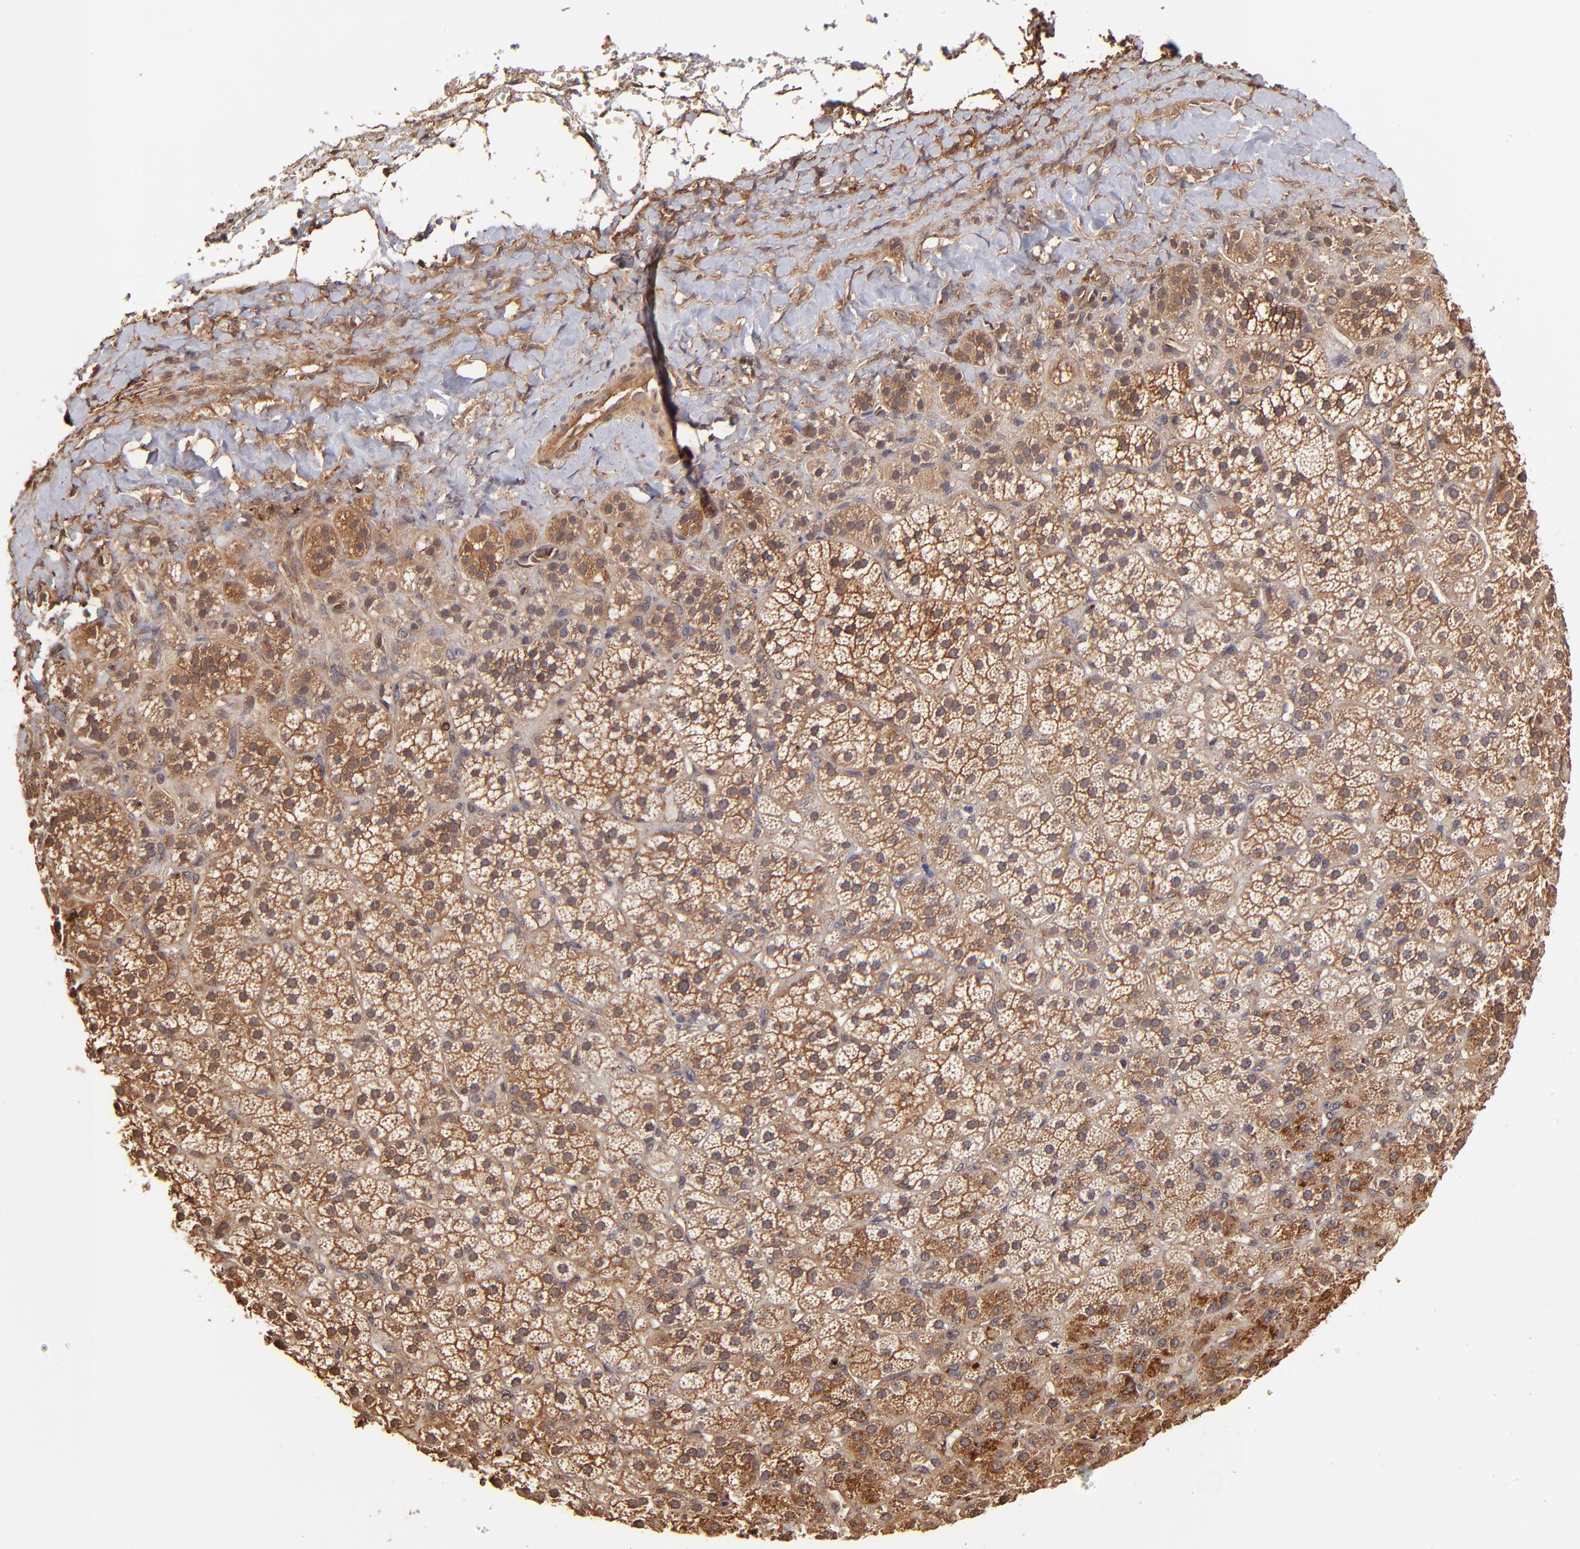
{"staining": {"intensity": "moderate", "quantity": ">75%", "location": "cytoplasmic/membranous"}, "tissue": "adrenal gland", "cell_type": "Glandular cells", "image_type": "normal", "snomed": [{"axis": "morphology", "description": "Normal tissue, NOS"}, {"axis": "topography", "description": "Adrenal gland"}], "caption": "An immunohistochemistry (IHC) photomicrograph of benign tissue is shown. Protein staining in brown highlights moderate cytoplasmic/membranous positivity in adrenal gland within glandular cells. (Stains: DAB (3,3'-diaminobenzidine) in brown, nuclei in blue, Microscopy: brightfield microscopy at high magnification).", "gene": "ITGB1", "patient": {"sex": "female", "age": 71}}